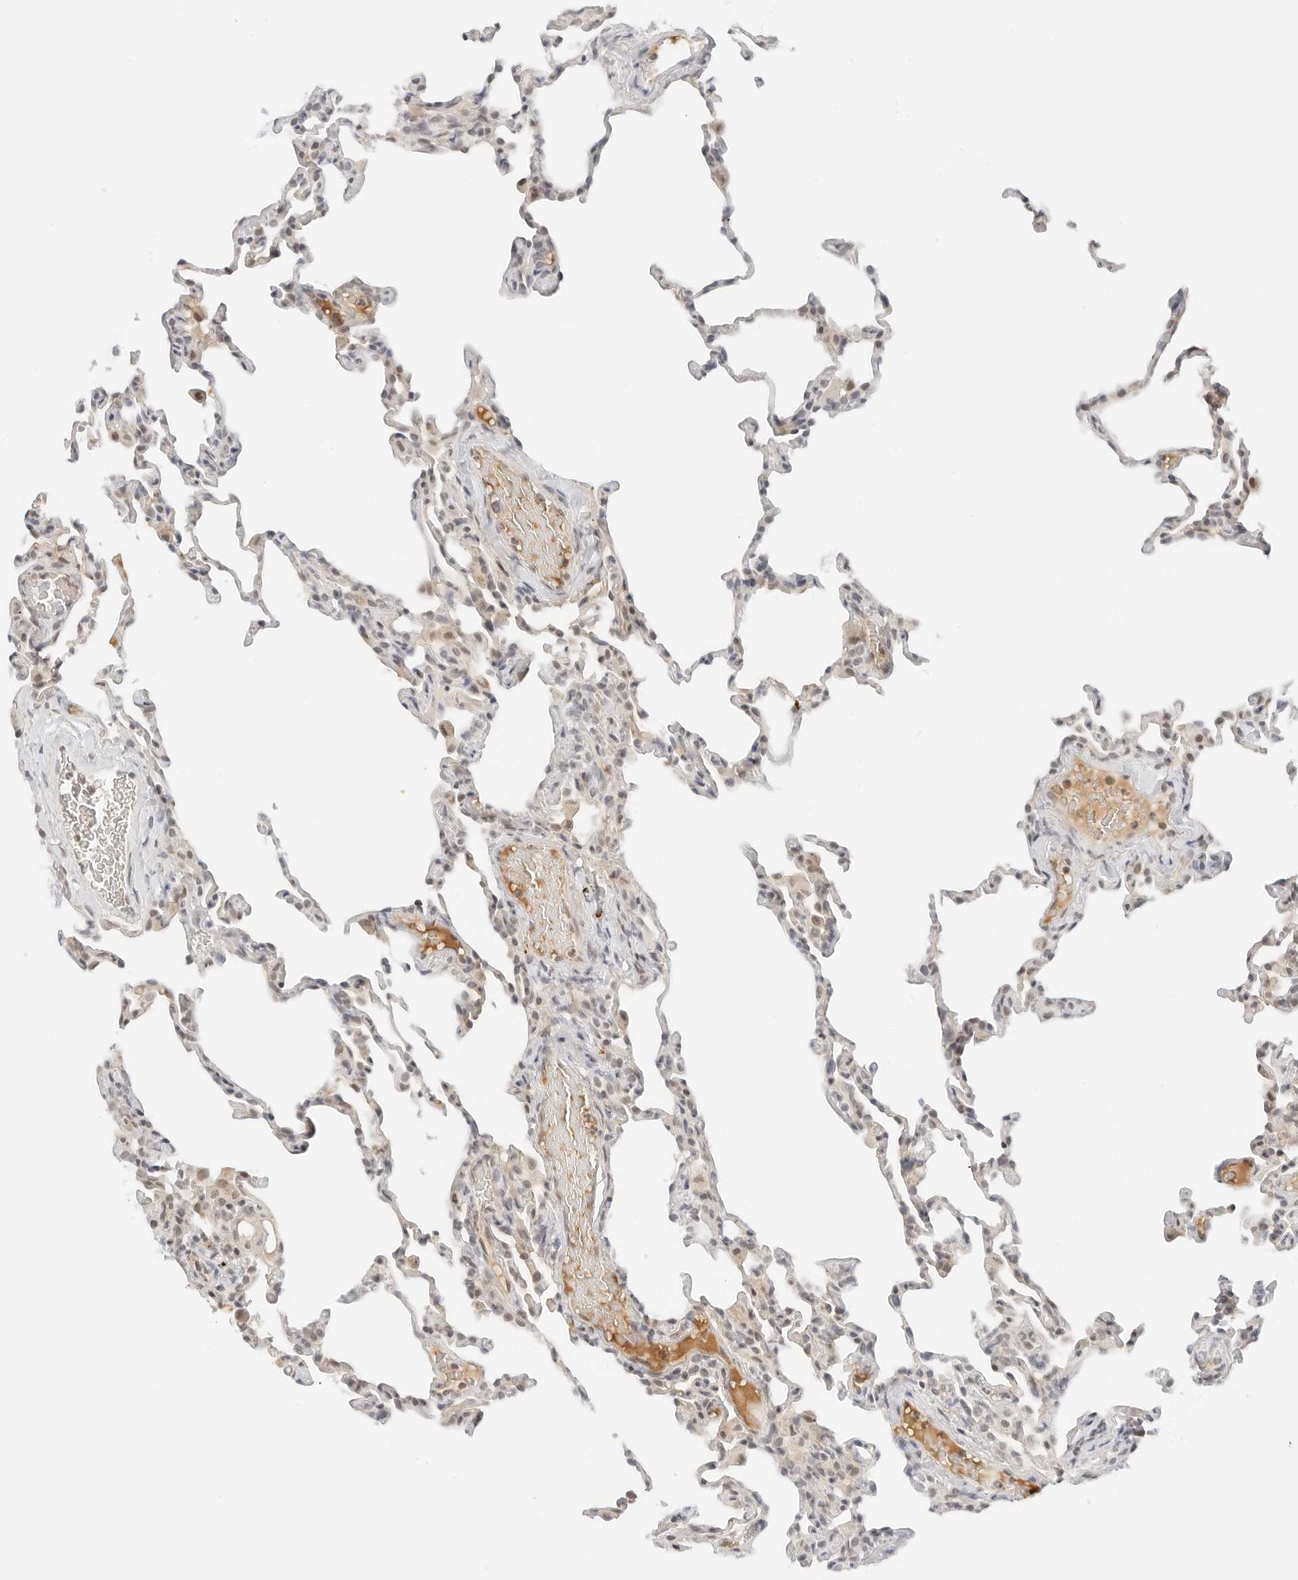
{"staining": {"intensity": "weak", "quantity": "<25%", "location": "nuclear"}, "tissue": "lung", "cell_type": "Alveolar cells", "image_type": "normal", "snomed": [{"axis": "morphology", "description": "Normal tissue, NOS"}, {"axis": "topography", "description": "Lung"}], "caption": "Protein analysis of benign lung demonstrates no significant staining in alveolar cells. (Brightfield microscopy of DAB IHC at high magnification).", "gene": "NEO1", "patient": {"sex": "male", "age": 20}}